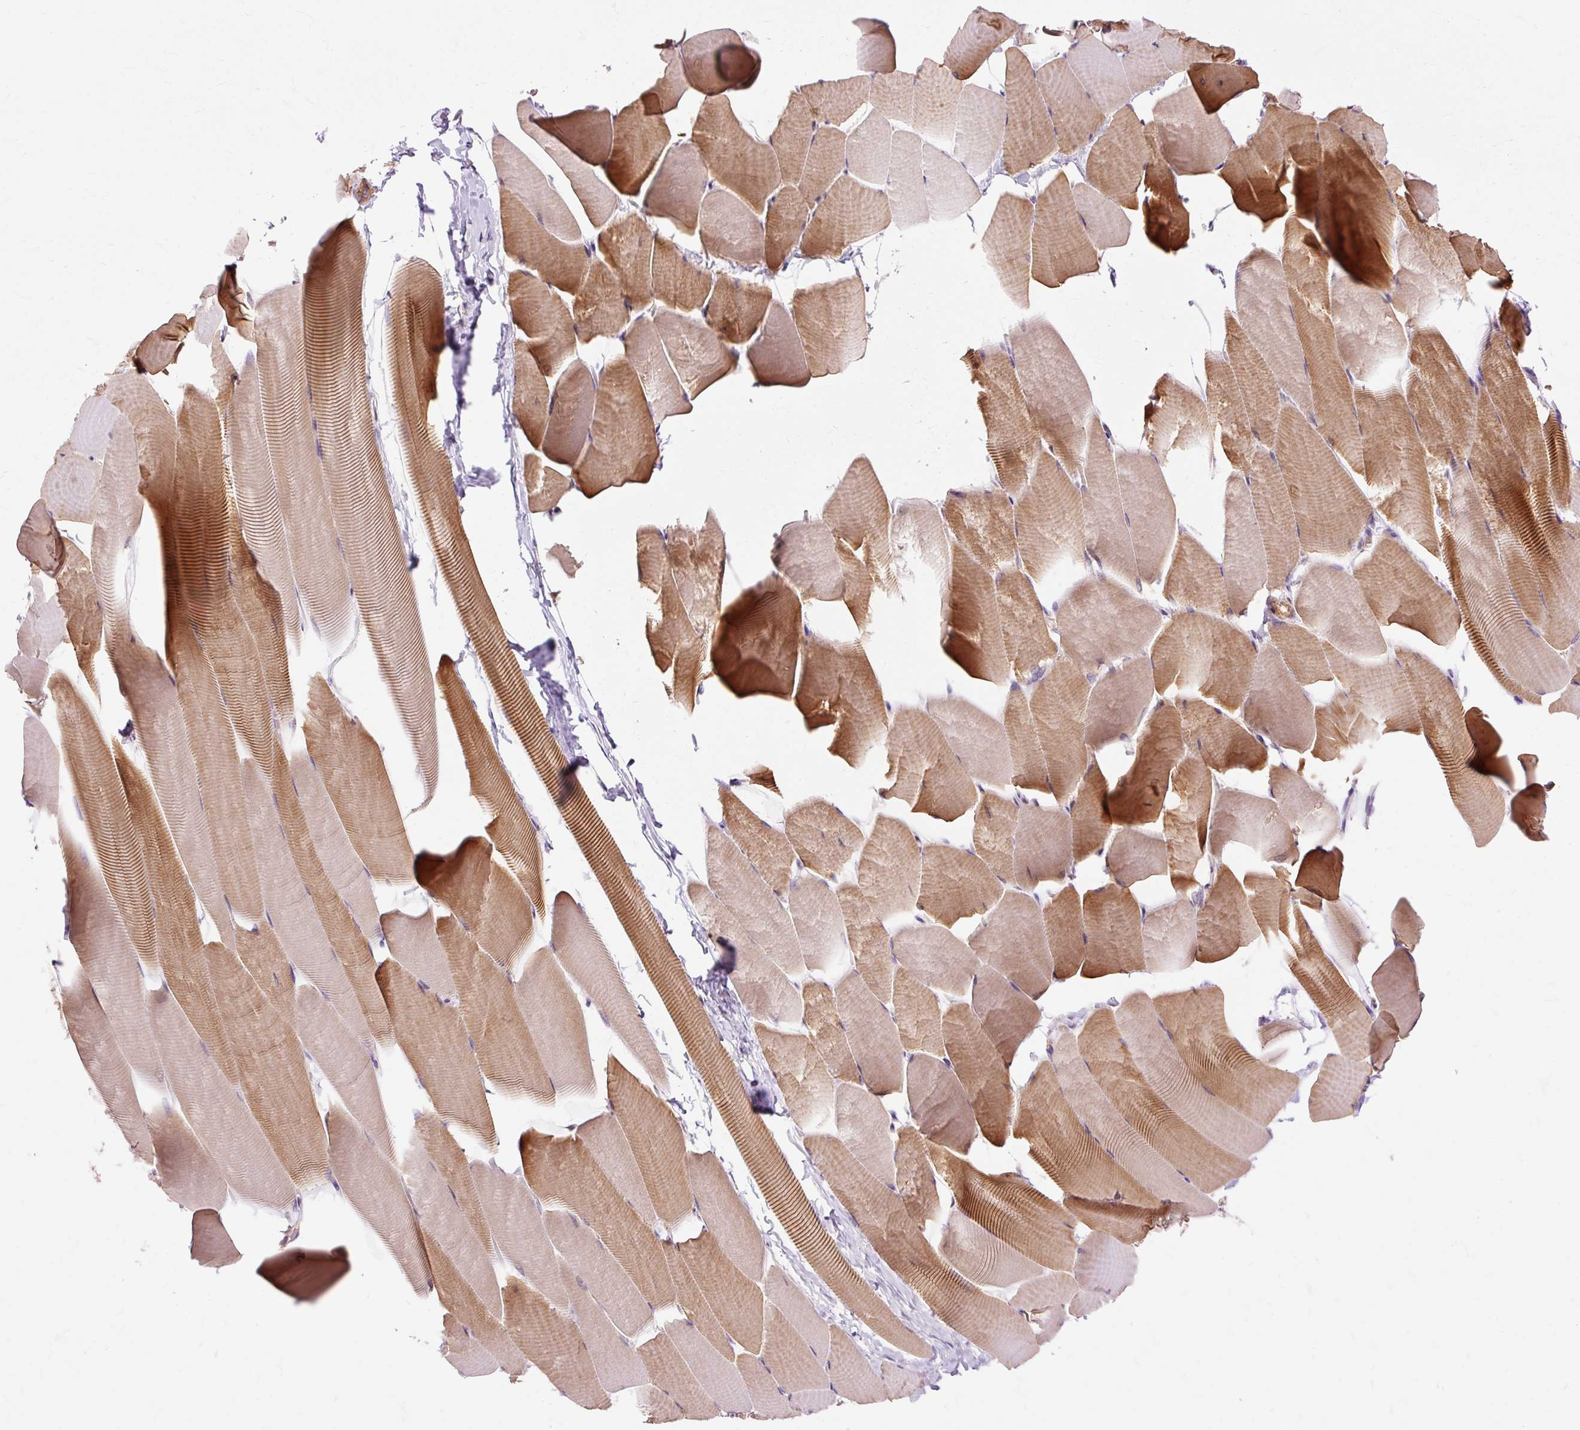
{"staining": {"intensity": "strong", "quantity": "25%-75%", "location": "cytoplasmic/membranous"}, "tissue": "skeletal muscle", "cell_type": "Myocytes", "image_type": "normal", "snomed": [{"axis": "morphology", "description": "Normal tissue, NOS"}, {"axis": "topography", "description": "Skeletal muscle"}], "caption": "A photomicrograph showing strong cytoplasmic/membranous expression in about 25%-75% of myocytes in normal skeletal muscle, as visualized by brown immunohistochemical staining.", "gene": "RIPOR3", "patient": {"sex": "male", "age": 25}}